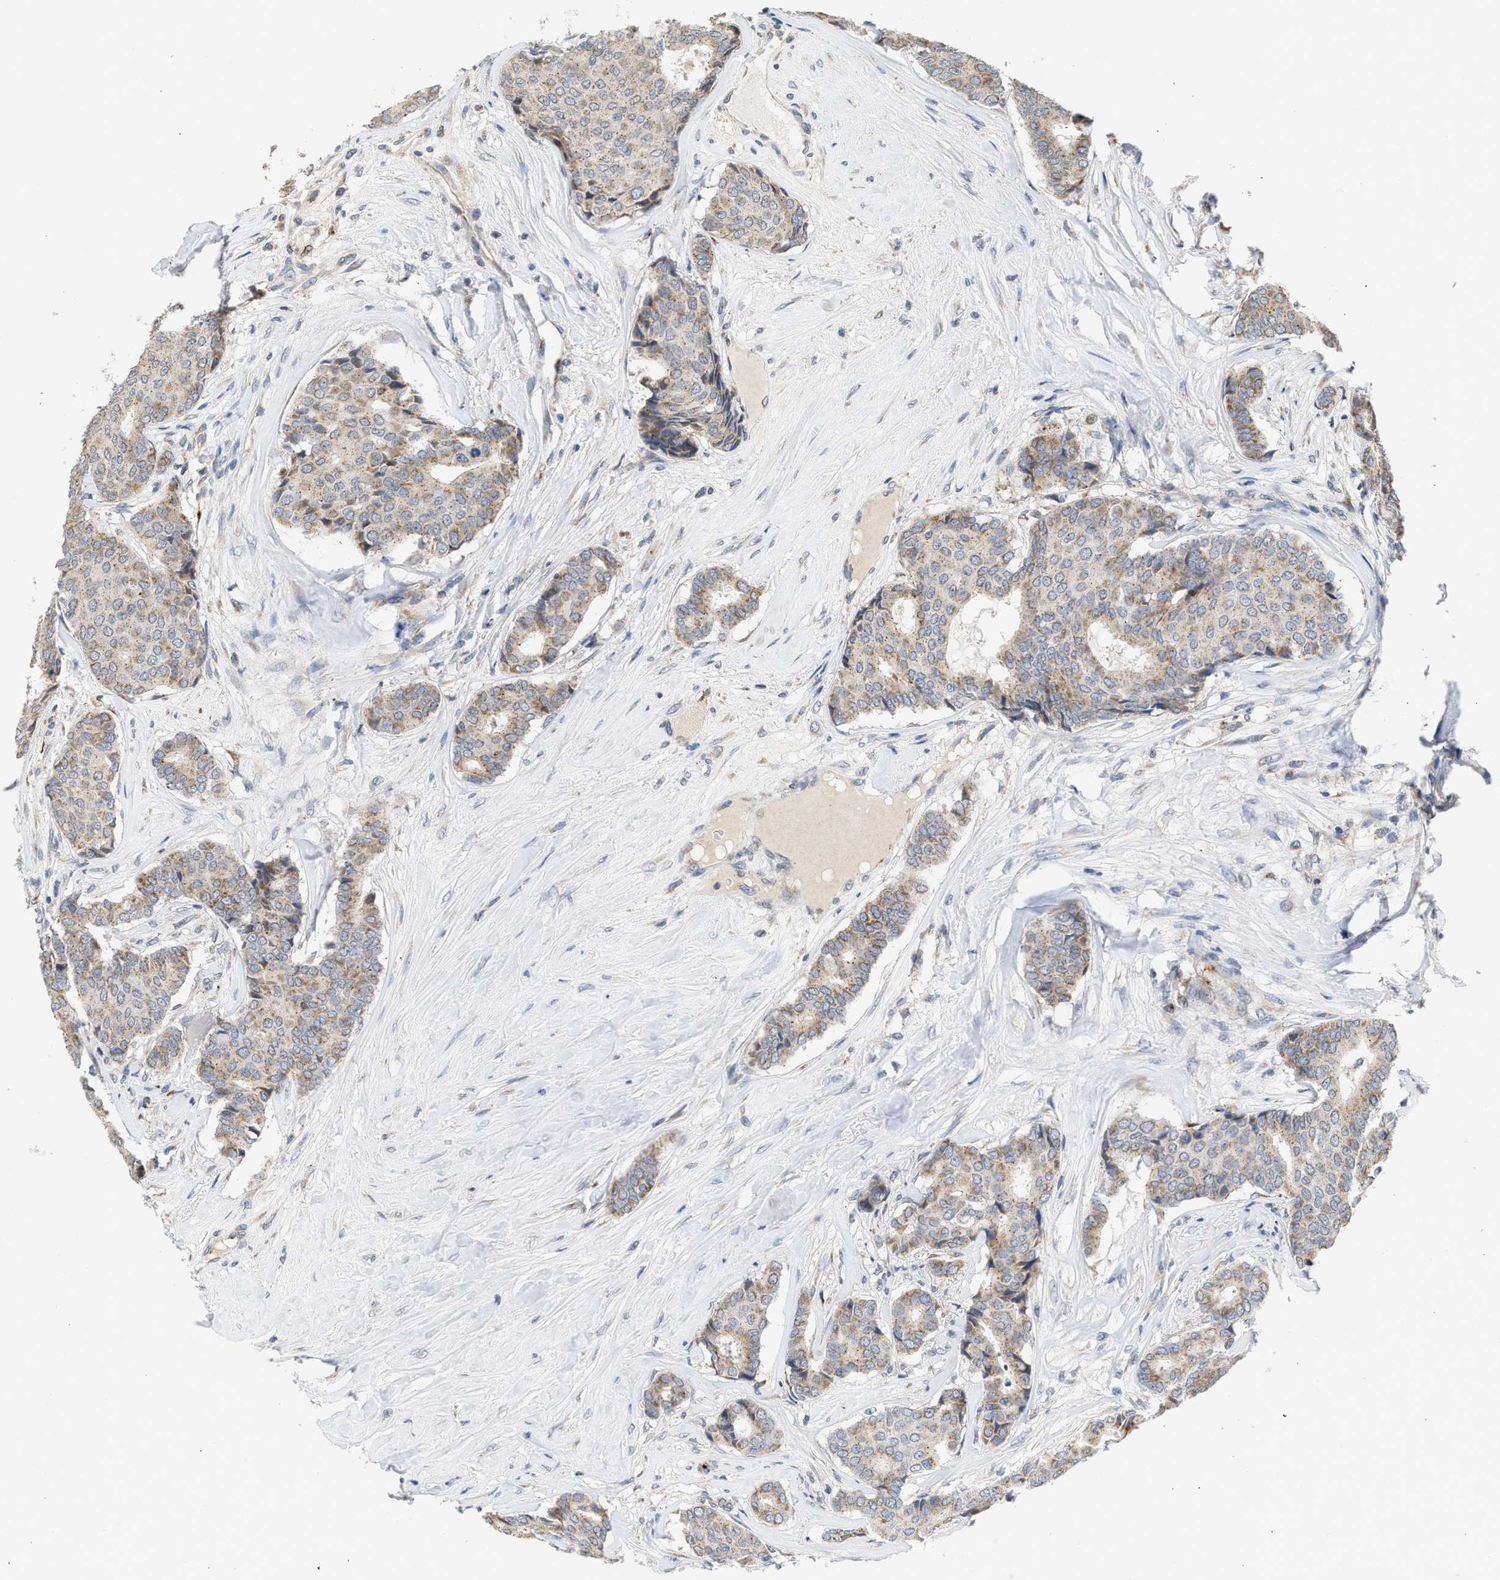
{"staining": {"intensity": "moderate", "quantity": "25%-75%", "location": "cytoplasmic/membranous"}, "tissue": "breast cancer", "cell_type": "Tumor cells", "image_type": "cancer", "snomed": [{"axis": "morphology", "description": "Duct carcinoma"}, {"axis": "topography", "description": "Breast"}], "caption": "Human breast intraductal carcinoma stained with a brown dye reveals moderate cytoplasmic/membranous positive expression in approximately 25%-75% of tumor cells.", "gene": "PIM1", "patient": {"sex": "female", "age": 75}}